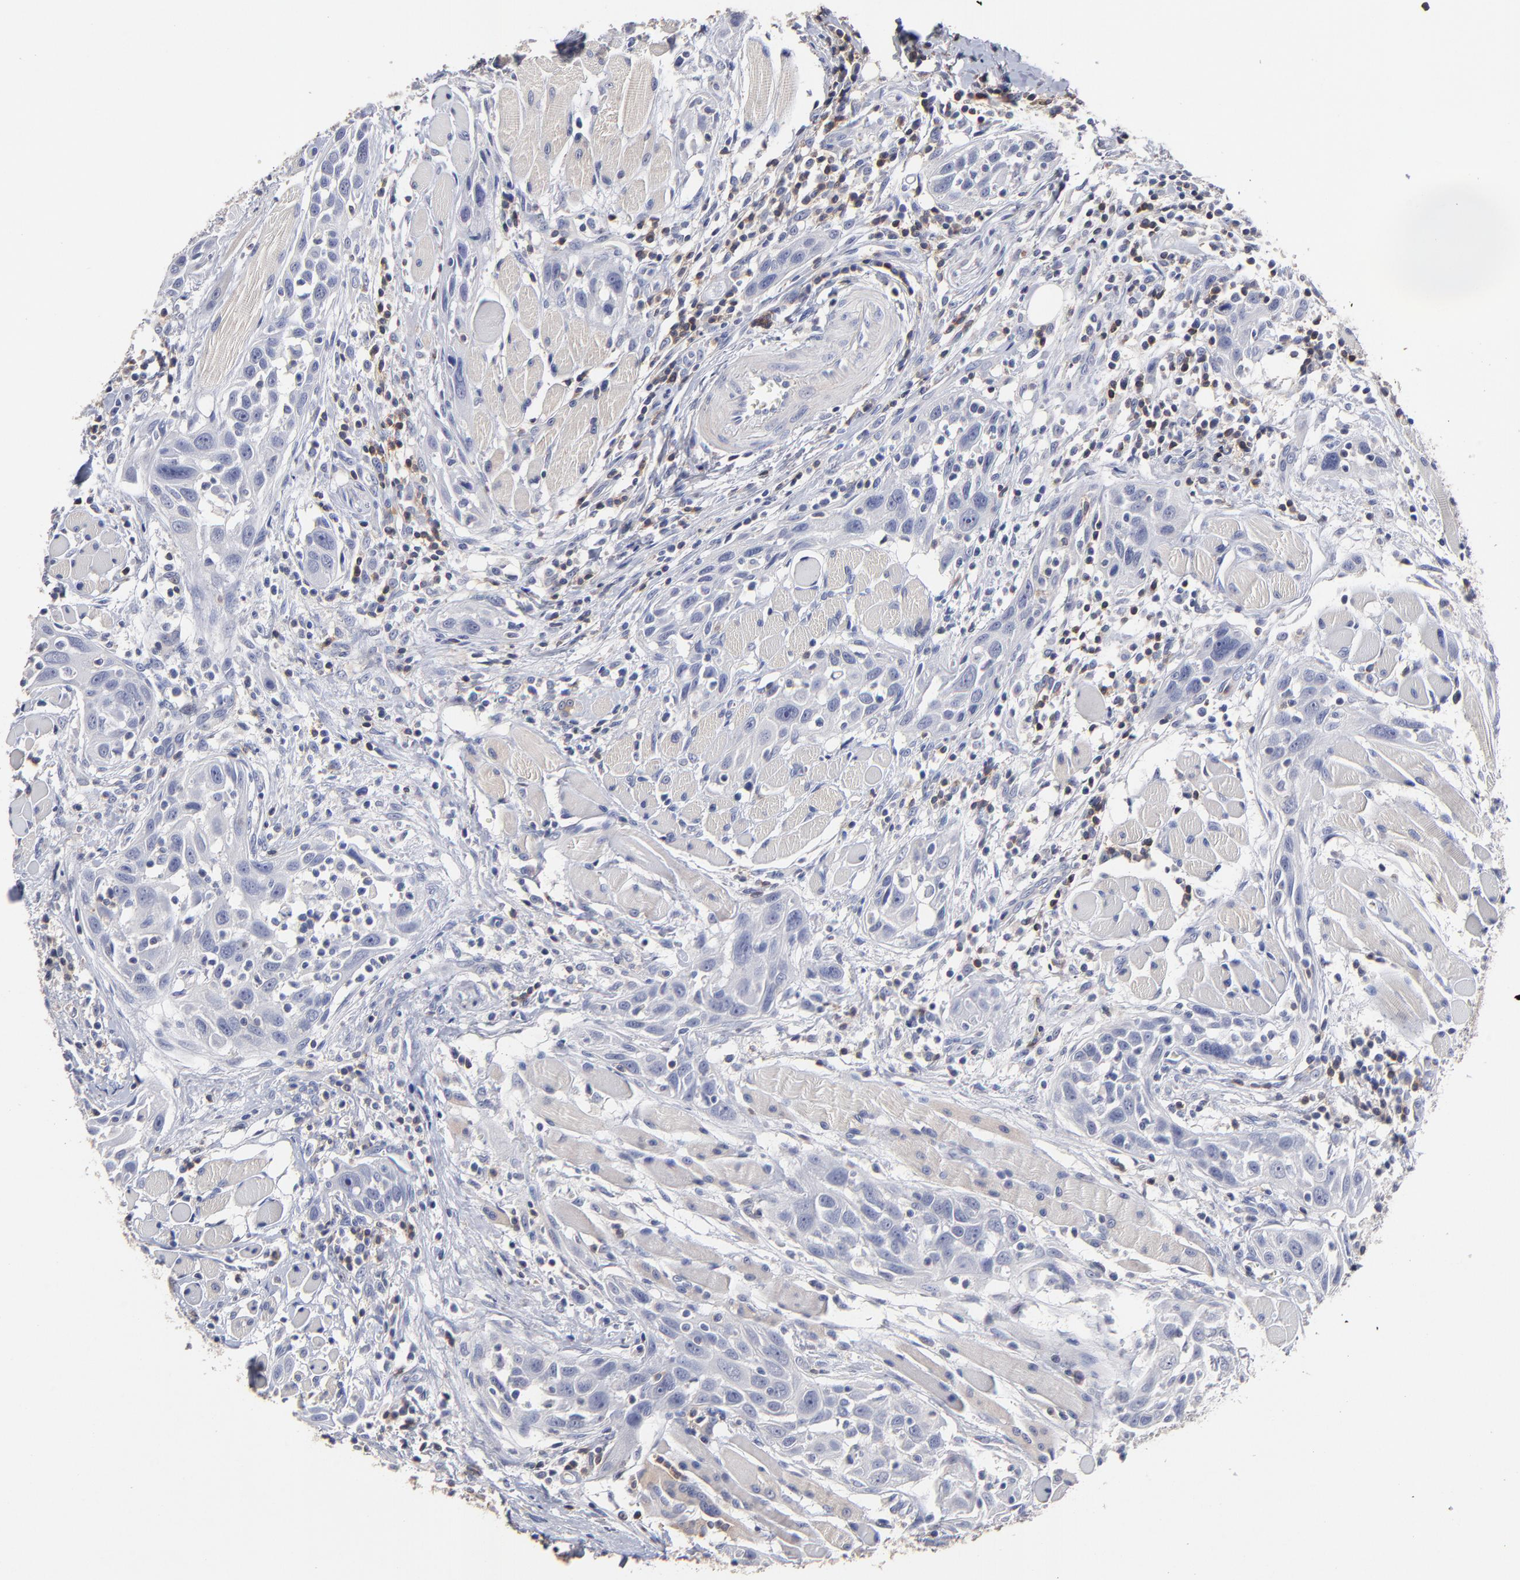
{"staining": {"intensity": "negative", "quantity": "none", "location": "none"}, "tissue": "head and neck cancer", "cell_type": "Tumor cells", "image_type": "cancer", "snomed": [{"axis": "morphology", "description": "Squamous cell carcinoma, NOS"}, {"axis": "topography", "description": "Oral tissue"}, {"axis": "topography", "description": "Head-Neck"}], "caption": "Head and neck cancer stained for a protein using immunohistochemistry exhibits no positivity tumor cells.", "gene": "TRAT1", "patient": {"sex": "female", "age": 50}}